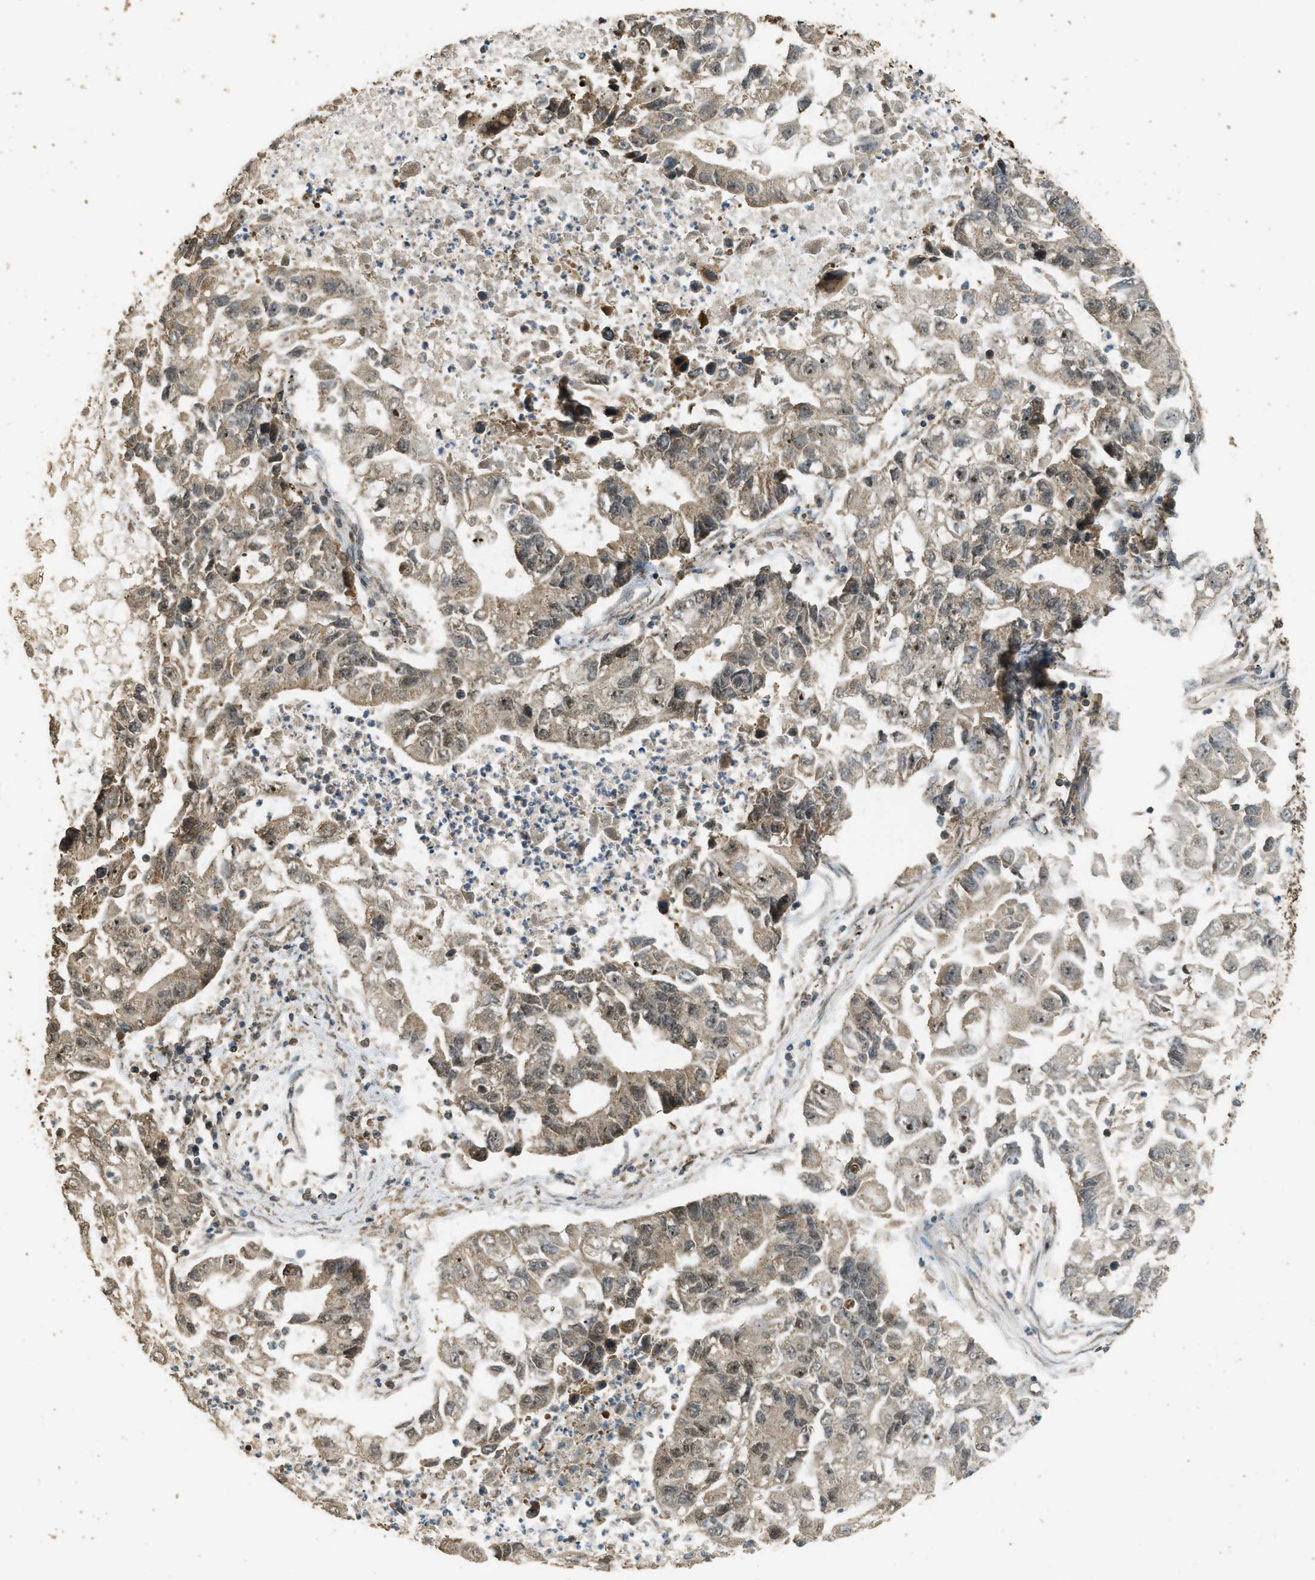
{"staining": {"intensity": "moderate", "quantity": ">75%", "location": "cytoplasmic/membranous,nuclear"}, "tissue": "lung cancer", "cell_type": "Tumor cells", "image_type": "cancer", "snomed": [{"axis": "morphology", "description": "Adenocarcinoma, NOS"}, {"axis": "topography", "description": "Lung"}], "caption": "Protein staining of lung cancer tissue exhibits moderate cytoplasmic/membranous and nuclear positivity in about >75% of tumor cells.", "gene": "CTPS1", "patient": {"sex": "female", "age": 51}}